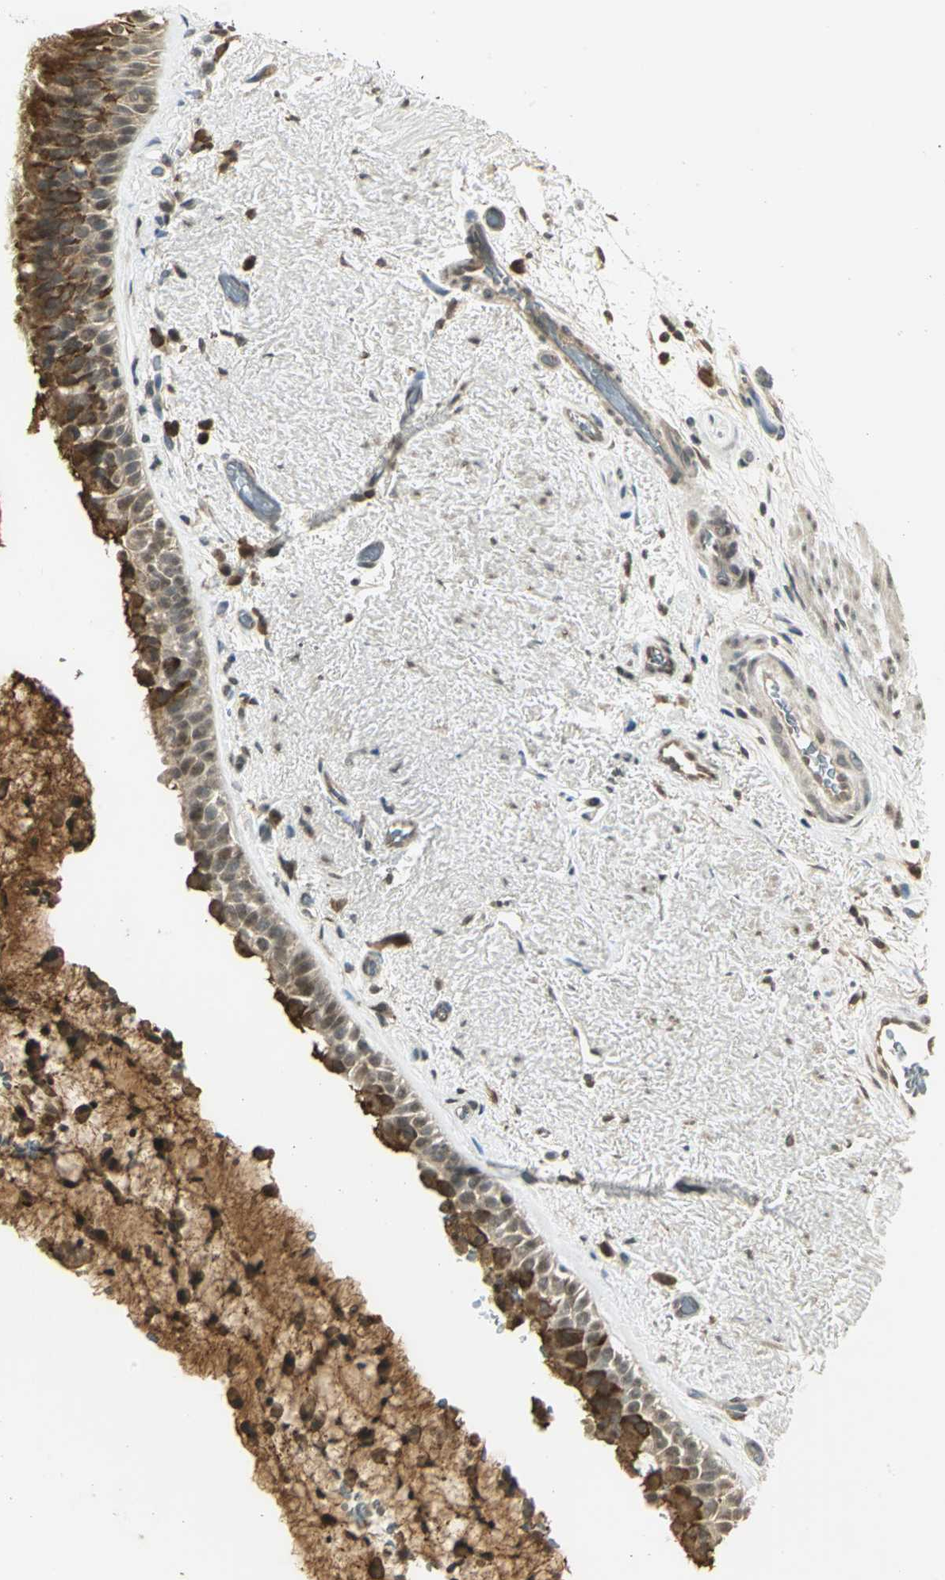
{"staining": {"intensity": "strong", "quantity": ">75%", "location": "cytoplasmic/membranous"}, "tissue": "bronchus", "cell_type": "Respiratory epithelial cells", "image_type": "normal", "snomed": [{"axis": "morphology", "description": "Normal tissue, NOS"}, {"axis": "topography", "description": "Bronchus"}], "caption": "Respiratory epithelial cells show high levels of strong cytoplasmic/membranous staining in about >75% of cells in benign human bronchus.", "gene": "CDC34", "patient": {"sex": "female", "age": 54}}